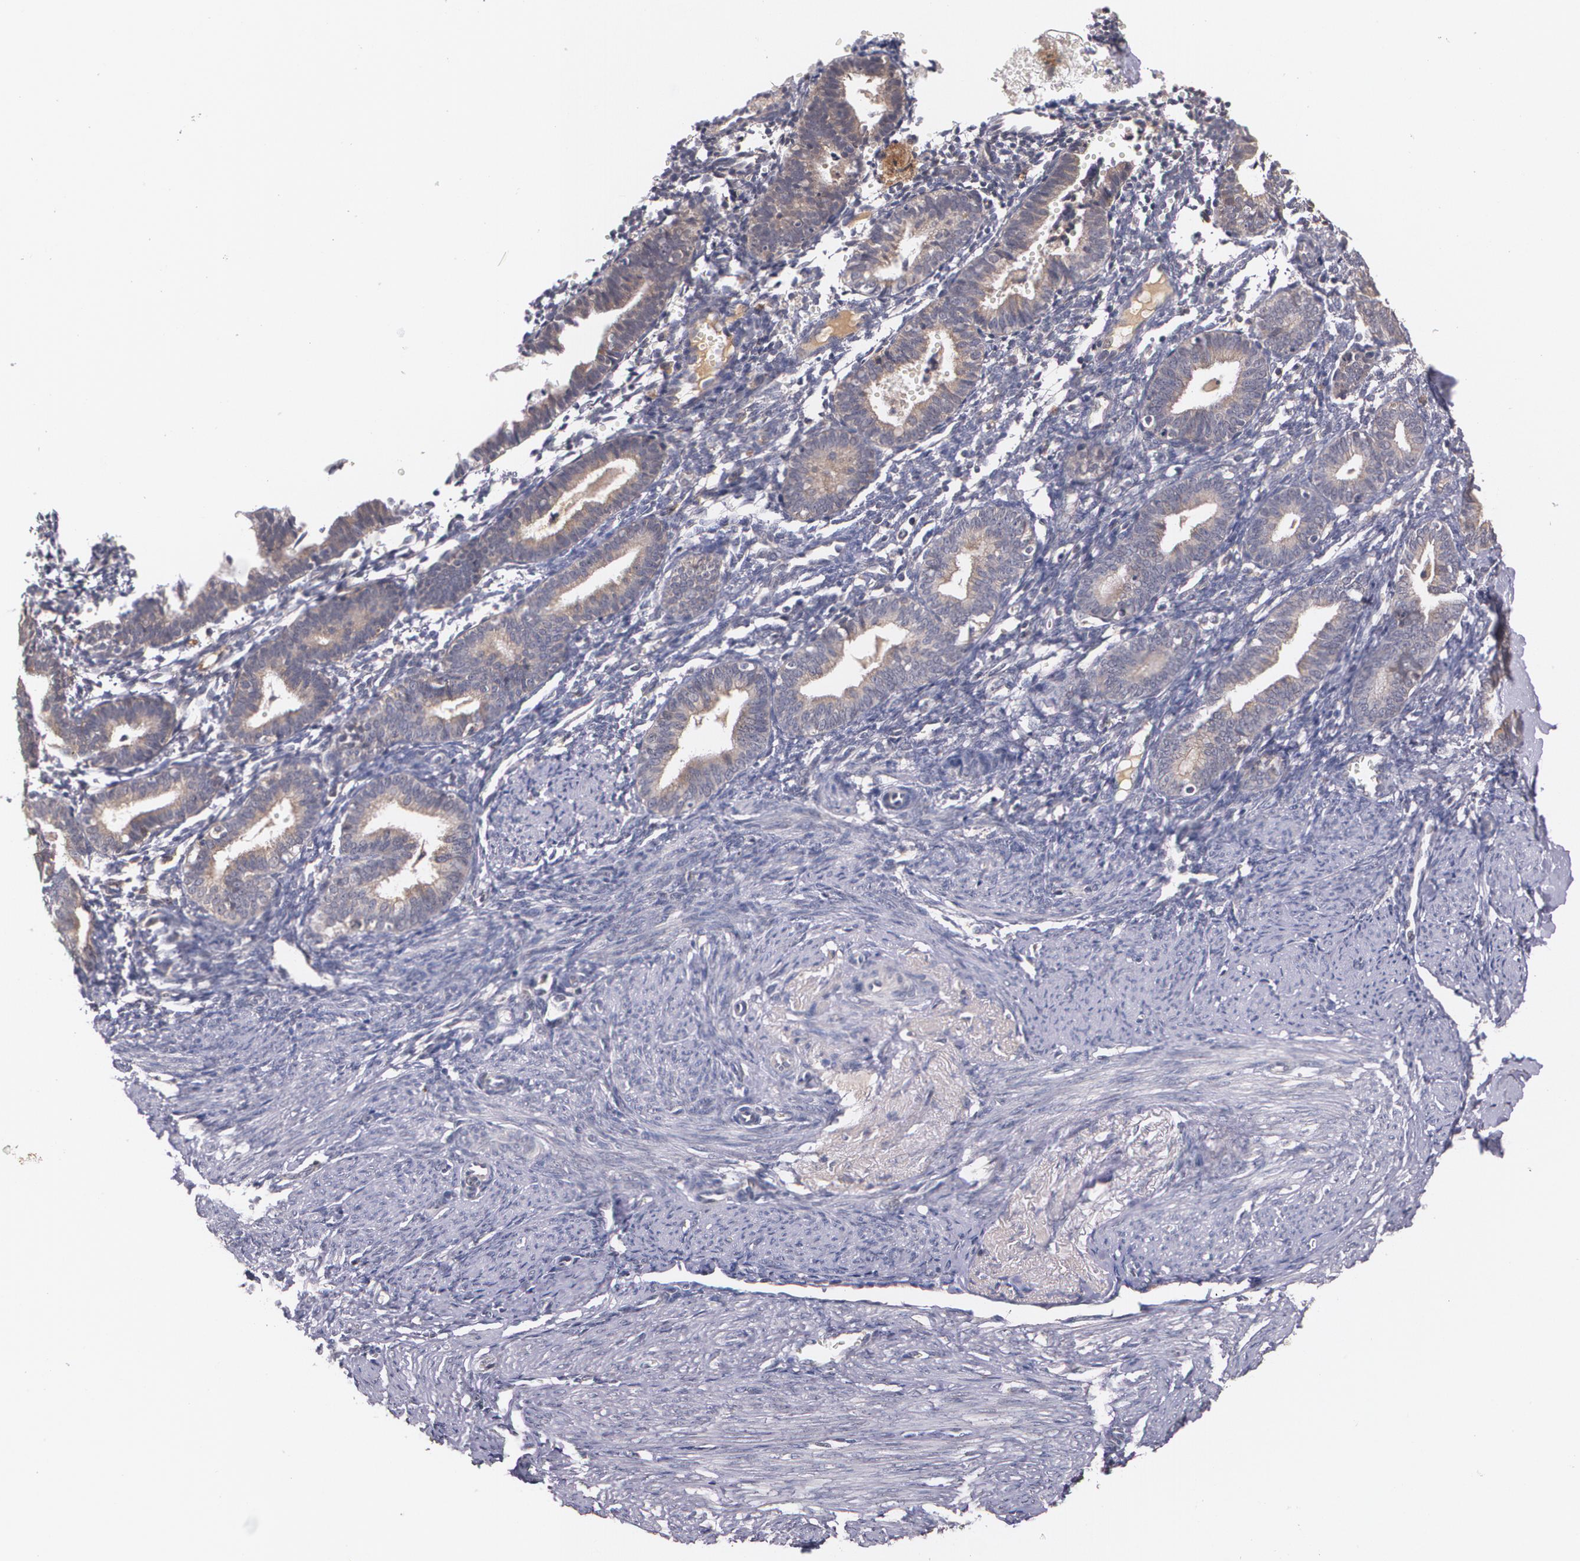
{"staining": {"intensity": "negative", "quantity": "none", "location": "none"}, "tissue": "endometrium", "cell_type": "Cells in endometrial stroma", "image_type": "normal", "snomed": [{"axis": "morphology", "description": "Normal tissue, NOS"}, {"axis": "topography", "description": "Endometrium"}], "caption": "High magnification brightfield microscopy of unremarkable endometrium stained with DAB (3,3'-diaminobenzidine) (brown) and counterstained with hematoxylin (blue): cells in endometrial stroma show no significant staining. (IHC, brightfield microscopy, high magnification).", "gene": "IFNGR2", "patient": {"sex": "female", "age": 61}}